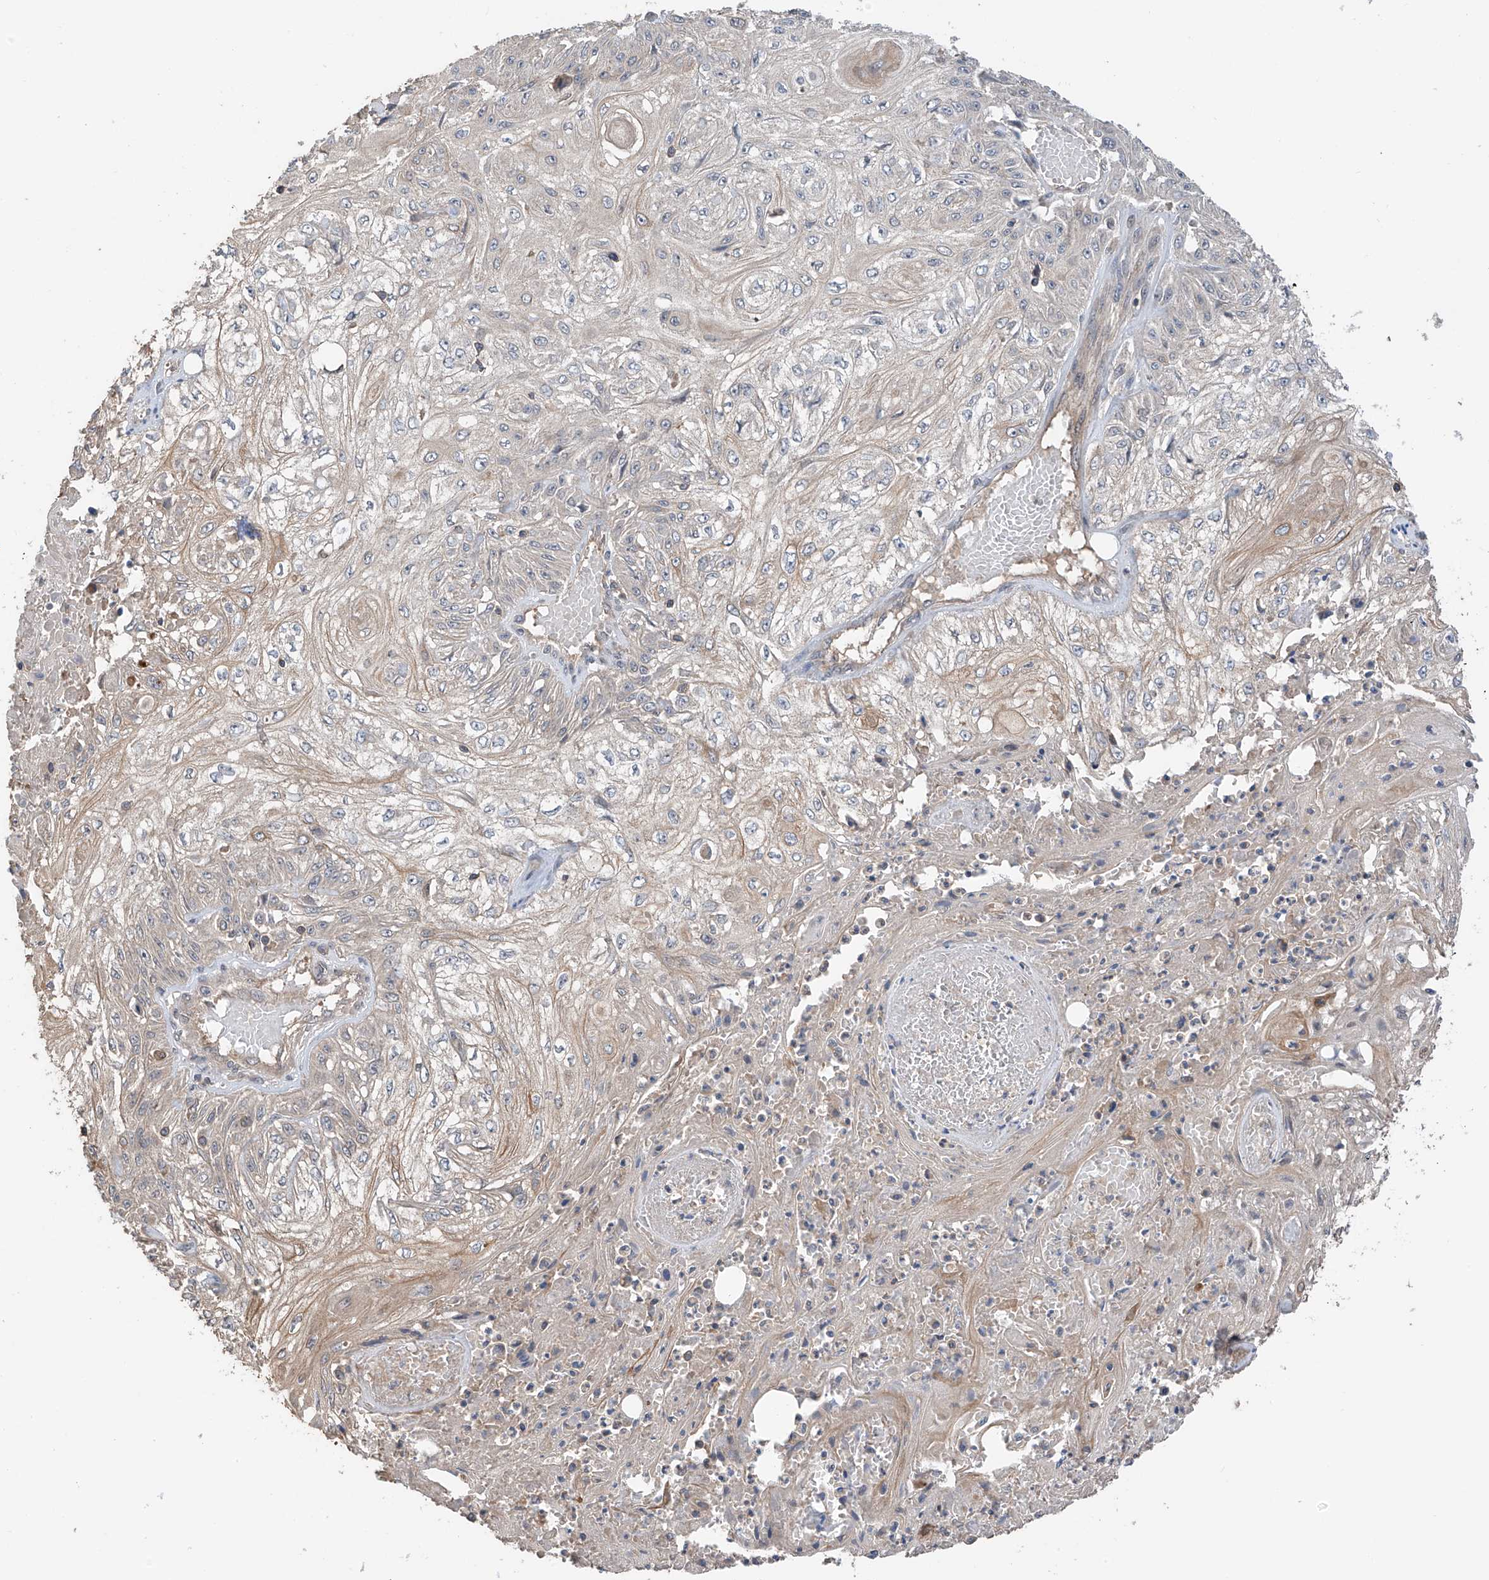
{"staining": {"intensity": "weak", "quantity": "<25%", "location": "cytoplasmic/membranous"}, "tissue": "skin cancer", "cell_type": "Tumor cells", "image_type": "cancer", "snomed": [{"axis": "morphology", "description": "Squamous cell carcinoma, NOS"}, {"axis": "morphology", "description": "Squamous cell carcinoma, metastatic, NOS"}, {"axis": "topography", "description": "Skin"}, {"axis": "topography", "description": "Lymph node"}], "caption": "Tumor cells are negative for brown protein staining in skin cancer.", "gene": "RPAIN", "patient": {"sex": "male", "age": 75}}